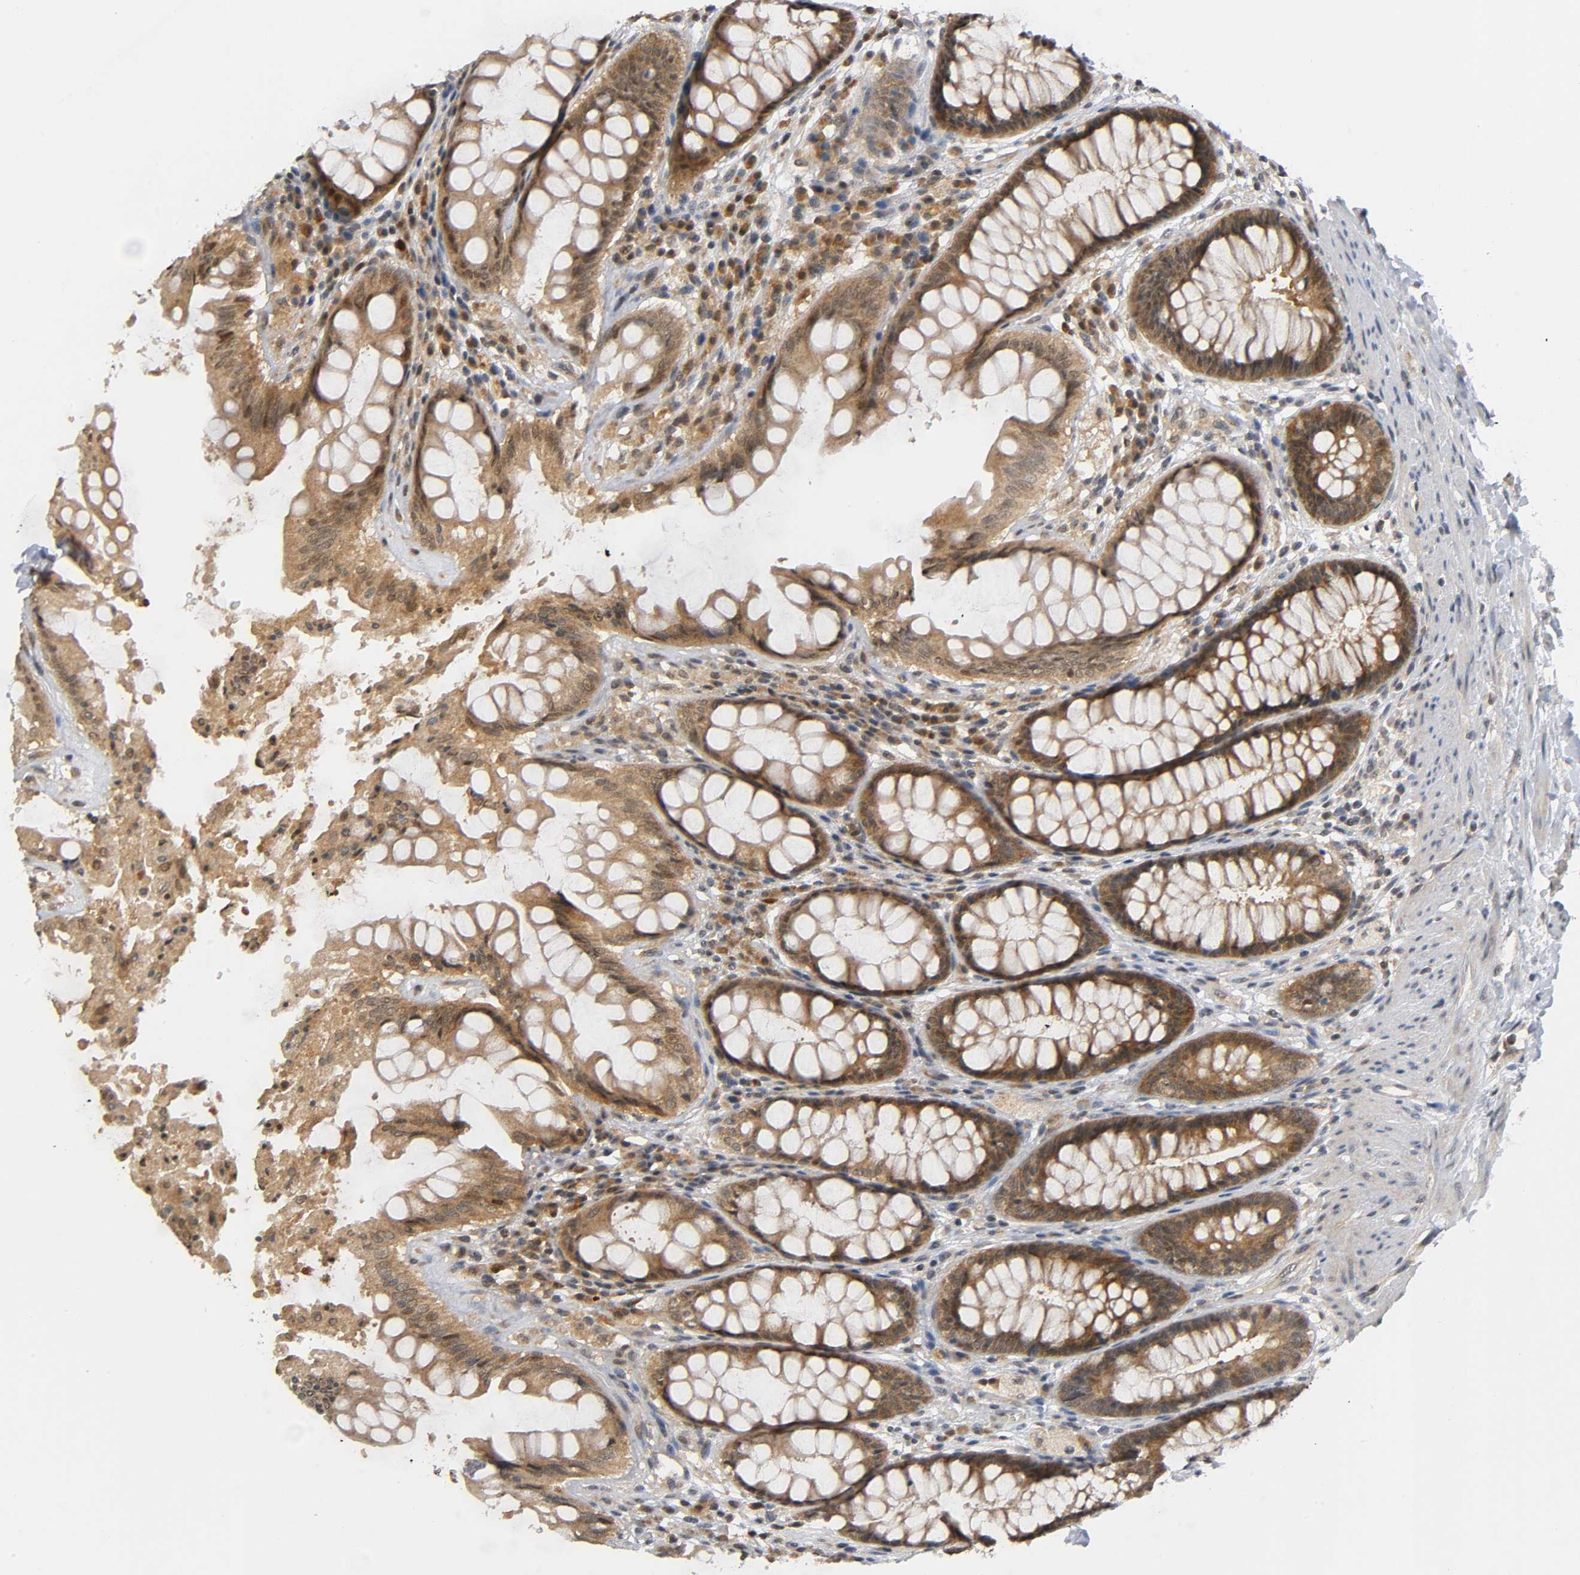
{"staining": {"intensity": "strong", "quantity": ">75%", "location": "cytoplasmic/membranous"}, "tissue": "rectum", "cell_type": "Glandular cells", "image_type": "normal", "snomed": [{"axis": "morphology", "description": "Normal tissue, NOS"}, {"axis": "topography", "description": "Rectum"}], "caption": "An immunohistochemistry (IHC) photomicrograph of benign tissue is shown. Protein staining in brown shows strong cytoplasmic/membranous positivity in rectum within glandular cells. (Stains: DAB (3,3'-diaminobenzidine) in brown, nuclei in blue, Microscopy: brightfield microscopy at high magnification).", "gene": "MAPK8", "patient": {"sex": "female", "age": 46}}